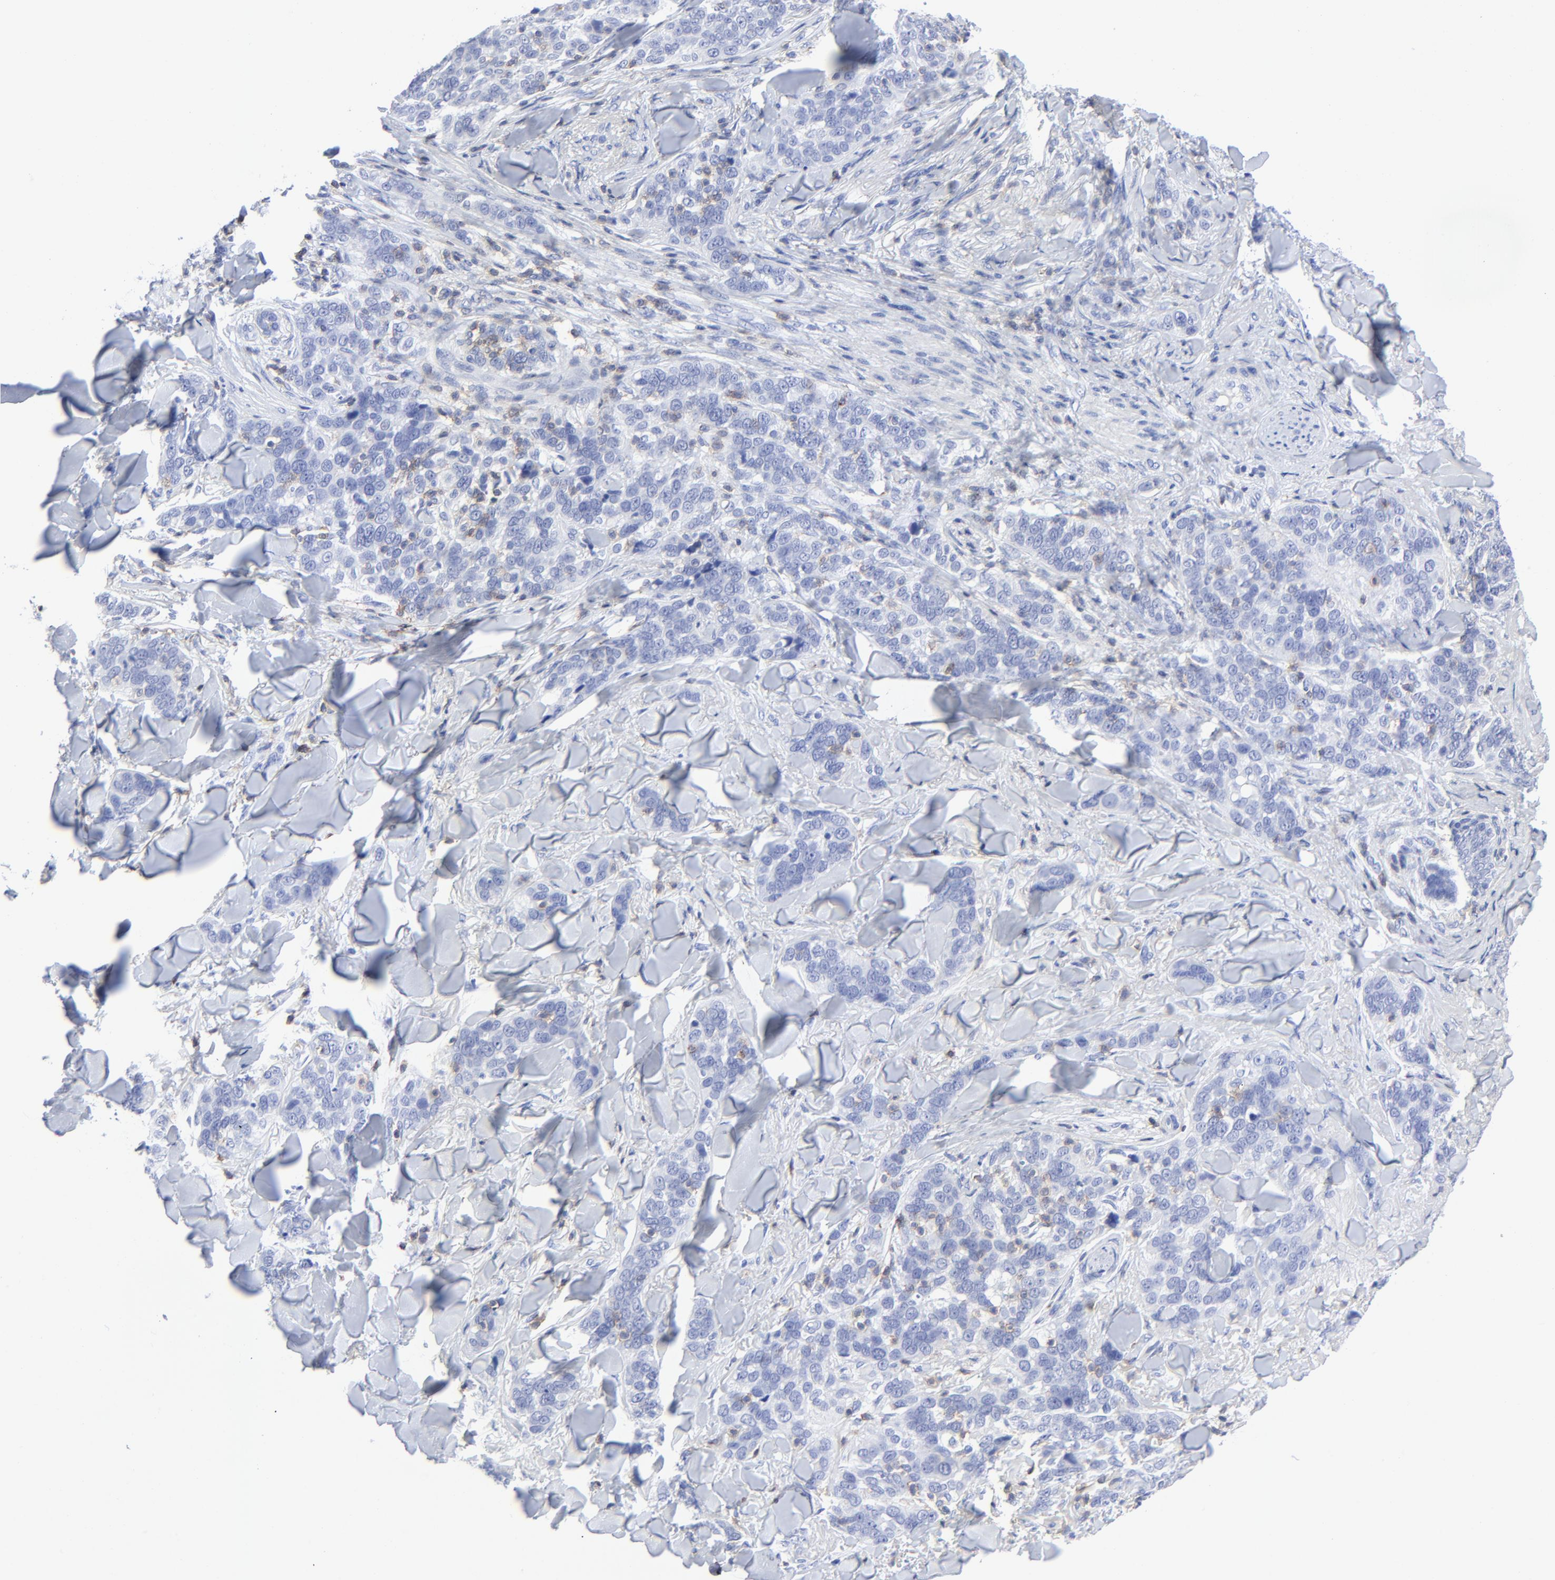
{"staining": {"intensity": "negative", "quantity": "none", "location": "none"}, "tissue": "skin cancer", "cell_type": "Tumor cells", "image_type": "cancer", "snomed": [{"axis": "morphology", "description": "Normal tissue, NOS"}, {"axis": "morphology", "description": "Squamous cell carcinoma, NOS"}, {"axis": "topography", "description": "Skin"}], "caption": "High power microscopy photomicrograph of an IHC photomicrograph of squamous cell carcinoma (skin), revealing no significant expression in tumor cells.", "gene": "LCK", "patient": {"sex": "female", "age": 83}}